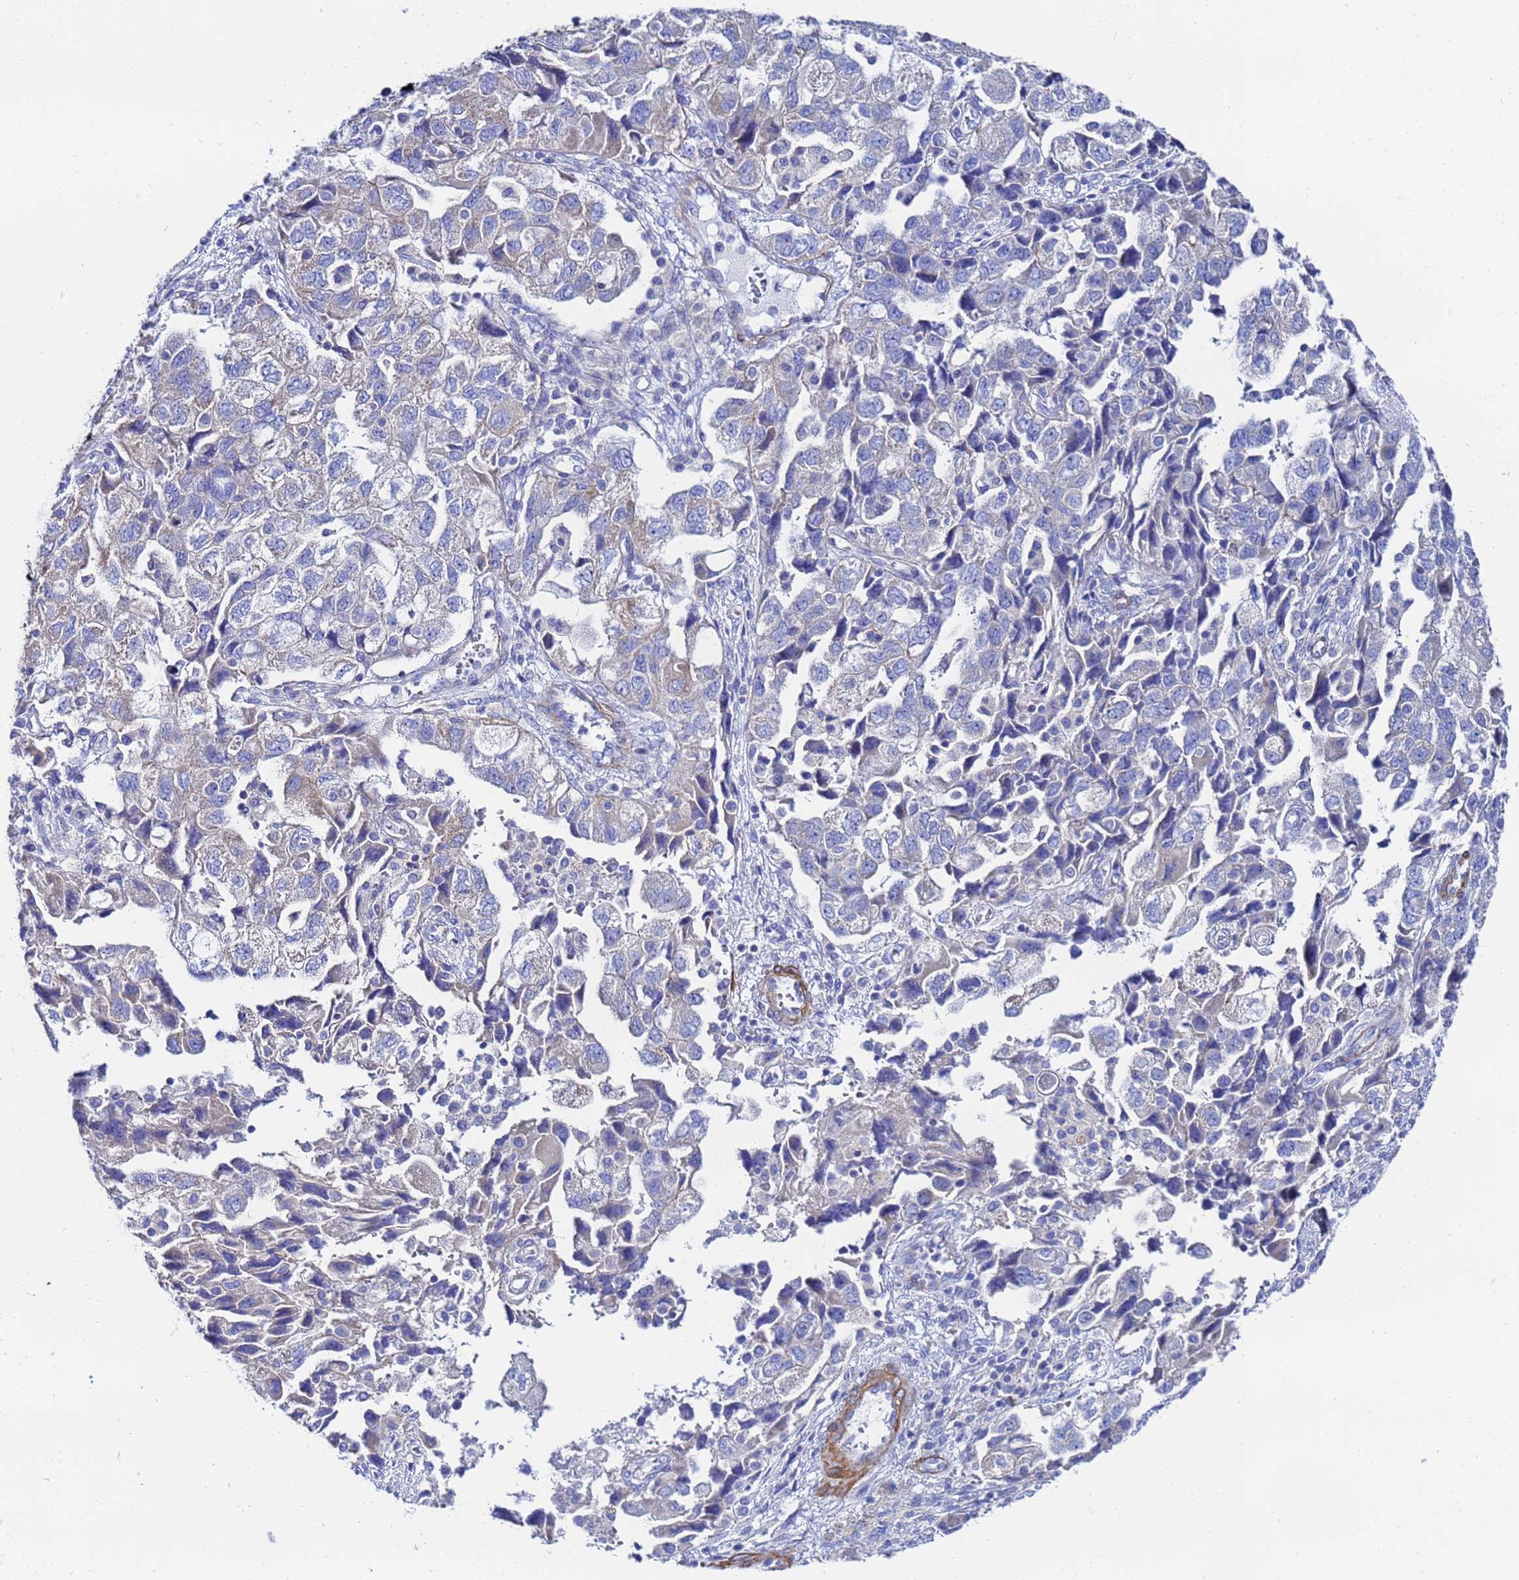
{"staining": {"intensity": "negative", "quantity": "none", "location": "none"}, "tissue": "ovarian cancer", "cell_type": "Tumor cells", "image_type": "cancer", "snomed": [{"axis": "morphology", "description": "Carcinoma, NOS"}, {"axis": "morphology", "description": "Cystadenocarcinoma, serous, NOS"}, {"axis": "topography", "description": "Ovary"}], "caption": "The photomicrograph reveals no staining of tumor cells in carcinoma (ovarian).", "gene": "RAB39B", "patient": {"sex": "female", "age": 69}}